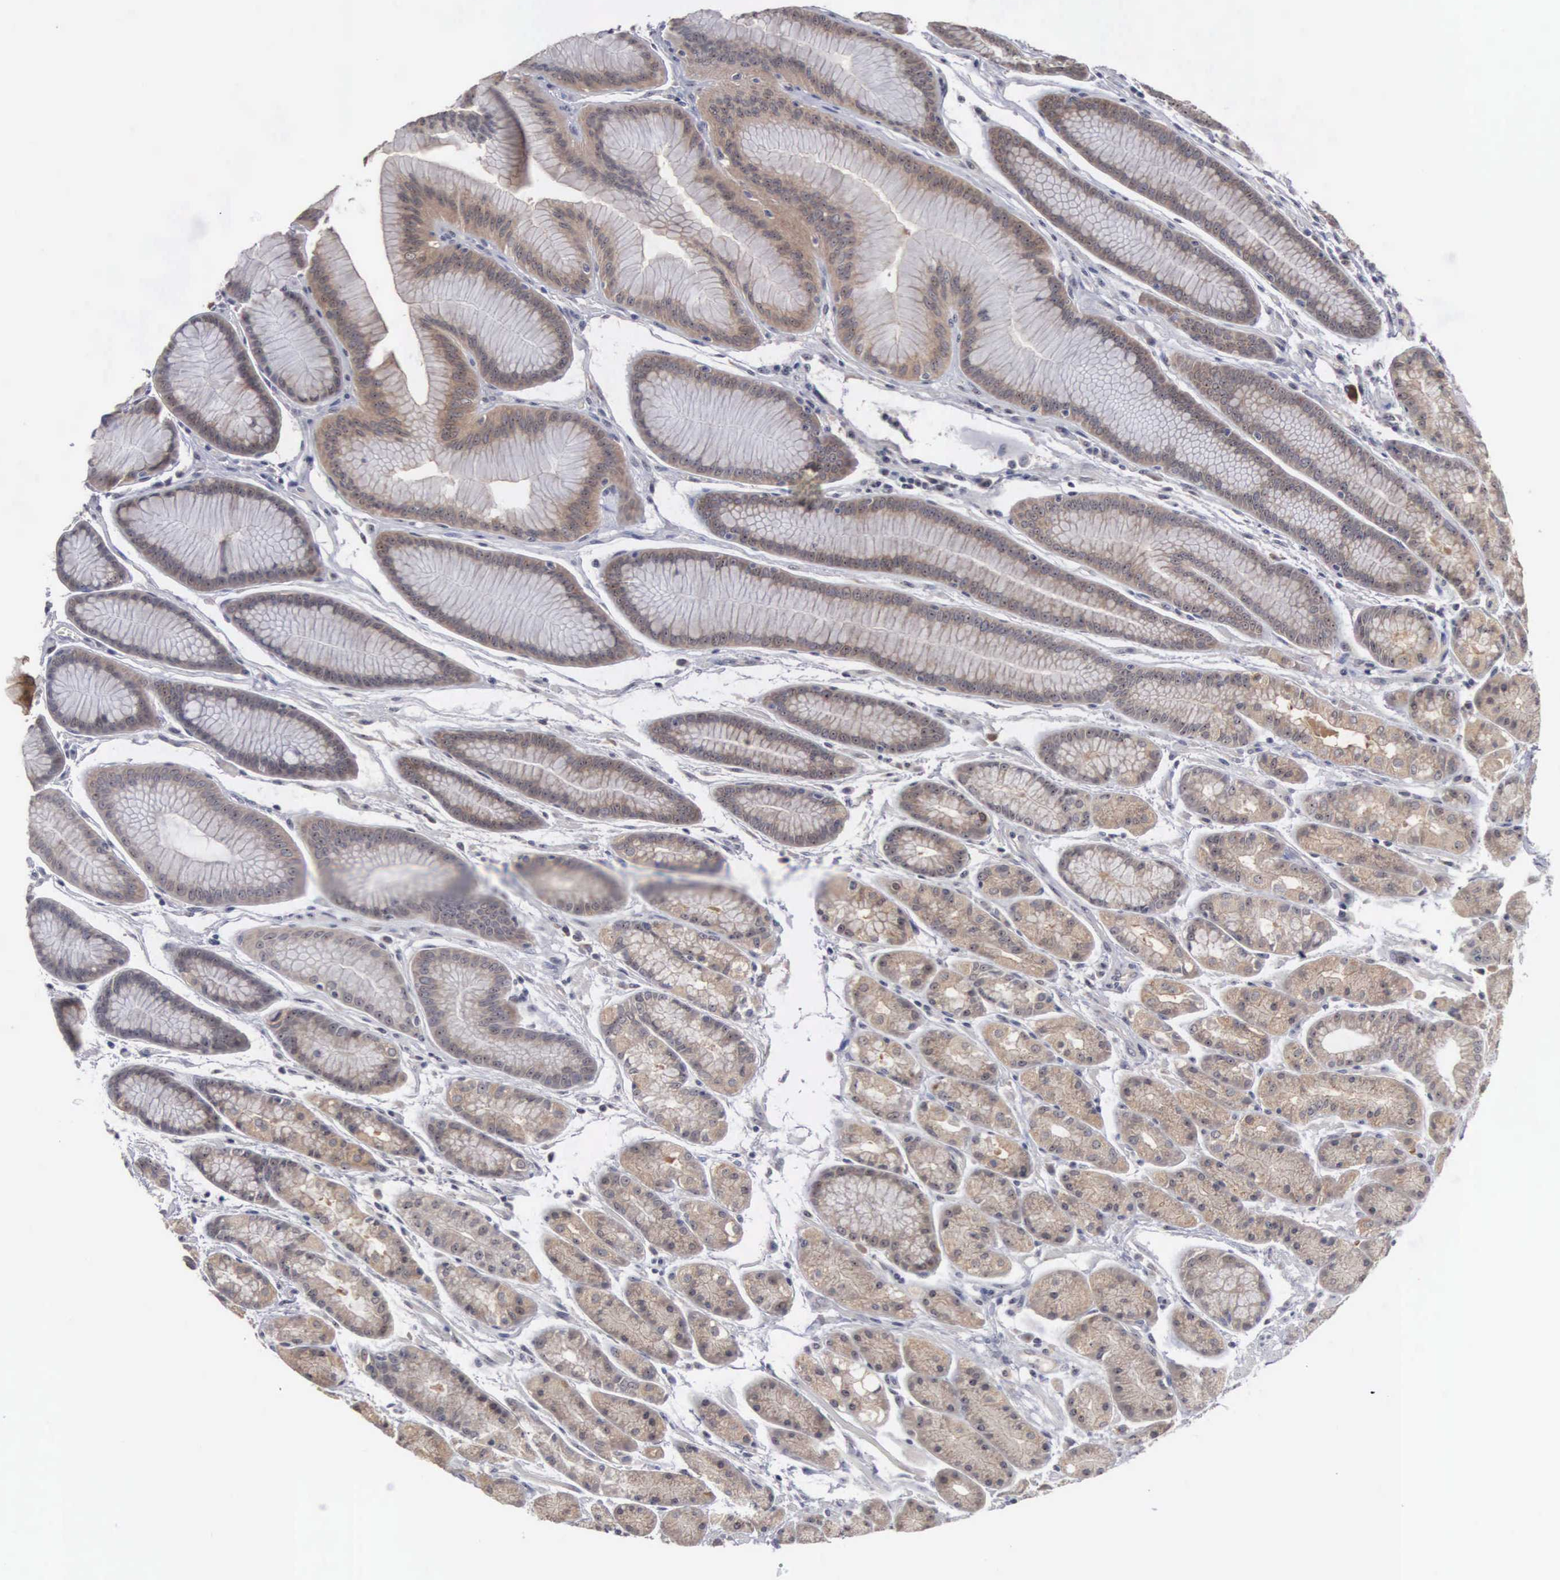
{"staining": {"intensity": "moderate", "quantity": ">75%", "location": "cytoplasmic/membranous,nuclear"}, "tissue": "stomach", "cell_type": "Glandular cells", "image_type": "normal", "snomed": [{"axis": "morphology", "description": "Normal tissue, NOS"}, {"axis": "topography", "description": "Stomach, upper"}], "caption": "About >75% of glandular cells in unremarkable stomach exhibit moderate cytoplasmic/membranous,nuclear protein positivity as visualized by brown immunohistochemical staining.", "gene": "AMN", "patient": {"sex": "male", "age": 72}}